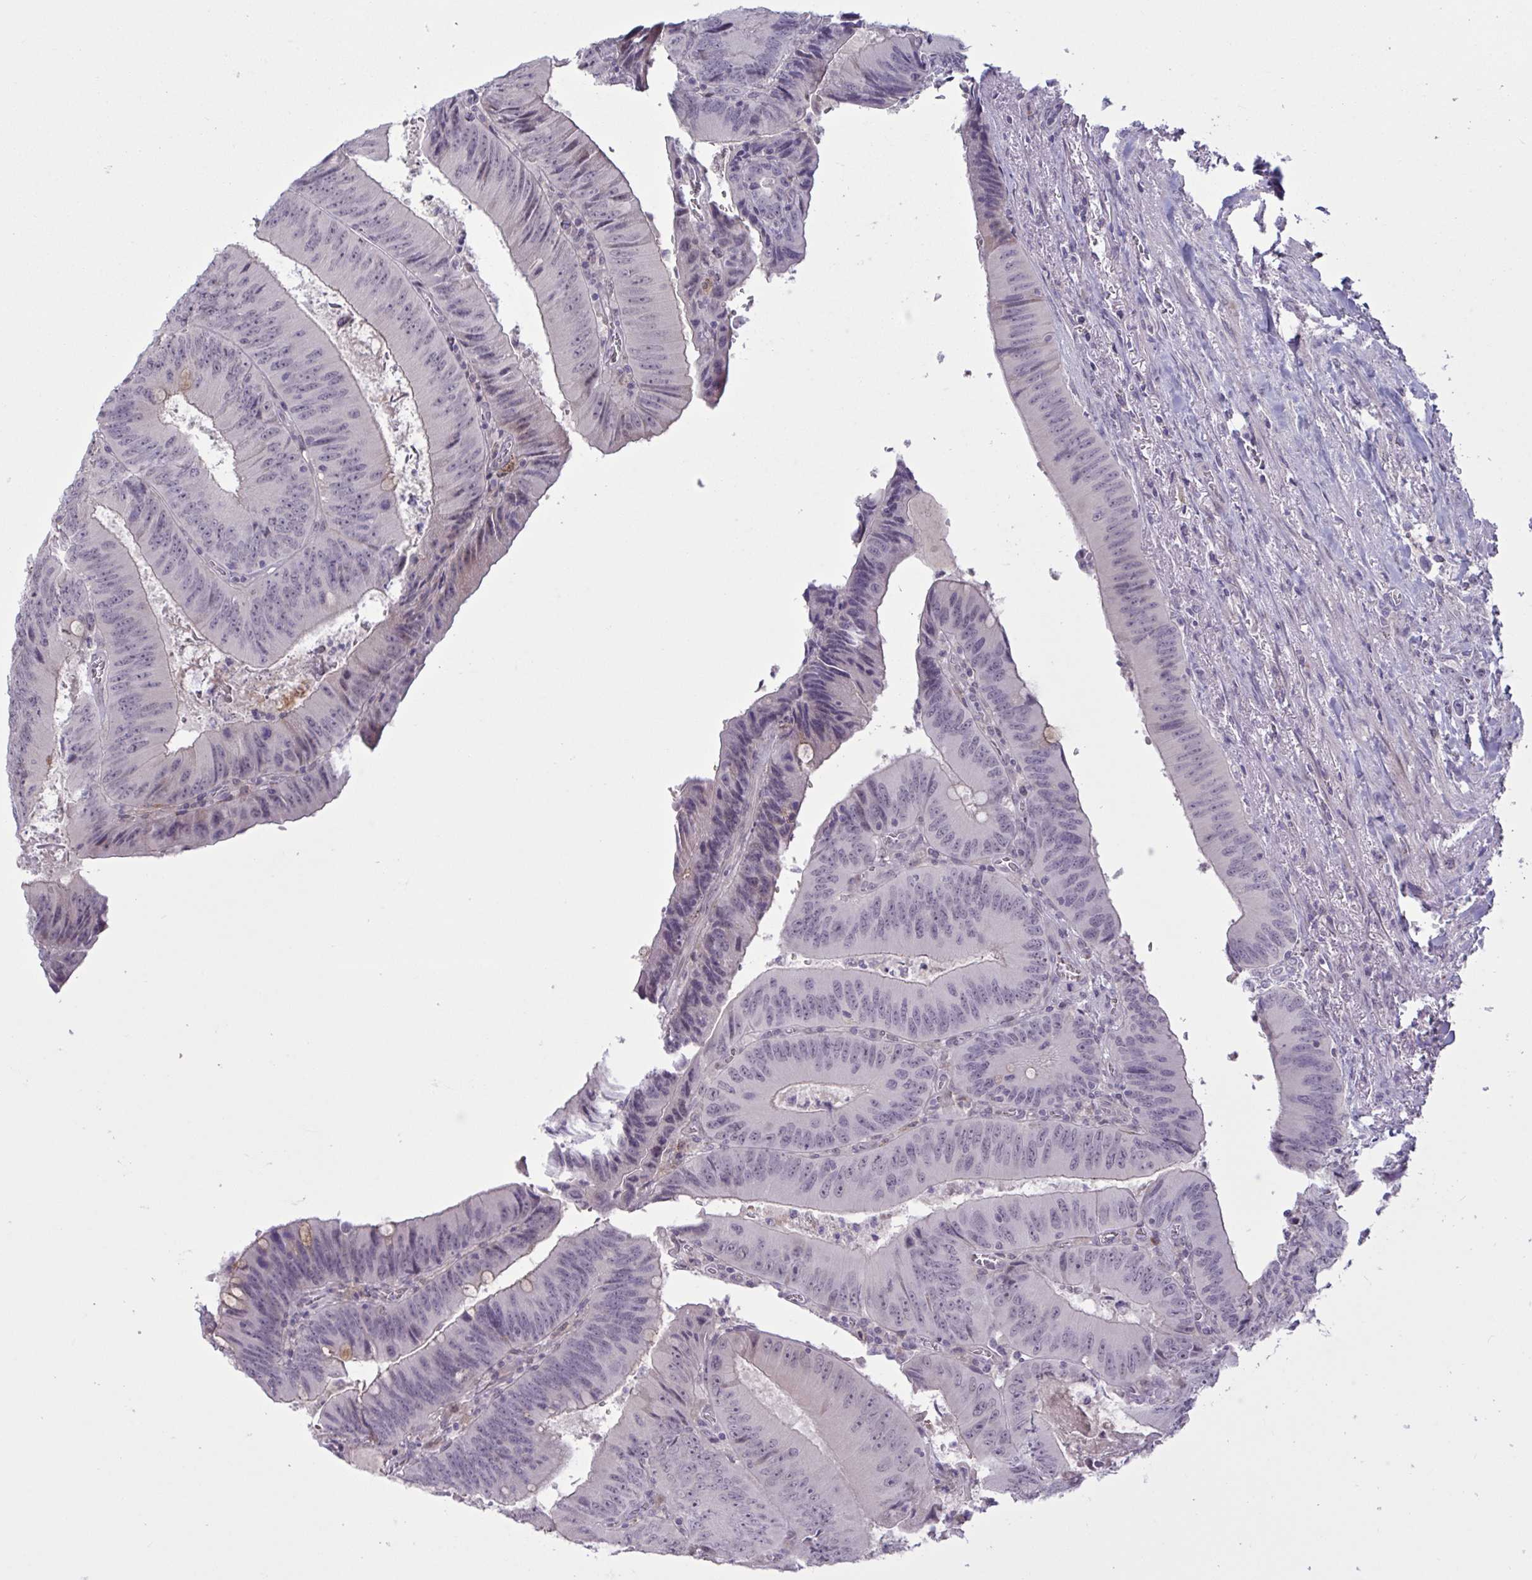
{"staining": {"intensity": "negative", "quantity": "none", "location": "none"}, "tissue": "colorectal cancer", "cell_type": "Tumor cells", "image_type": "cancer", "snomed": [{"axis": "morphology", "description": "Adenocarcinoma, NOS"}, {"axis": "topography", "description": "Rectum"}], "caption": "Colorectal cancer was stained to show a protein in brown. There is no significant positivity in tumor cells.", "gene": "RFPL4B", "patient": {"sex": "female", "age": 72}}